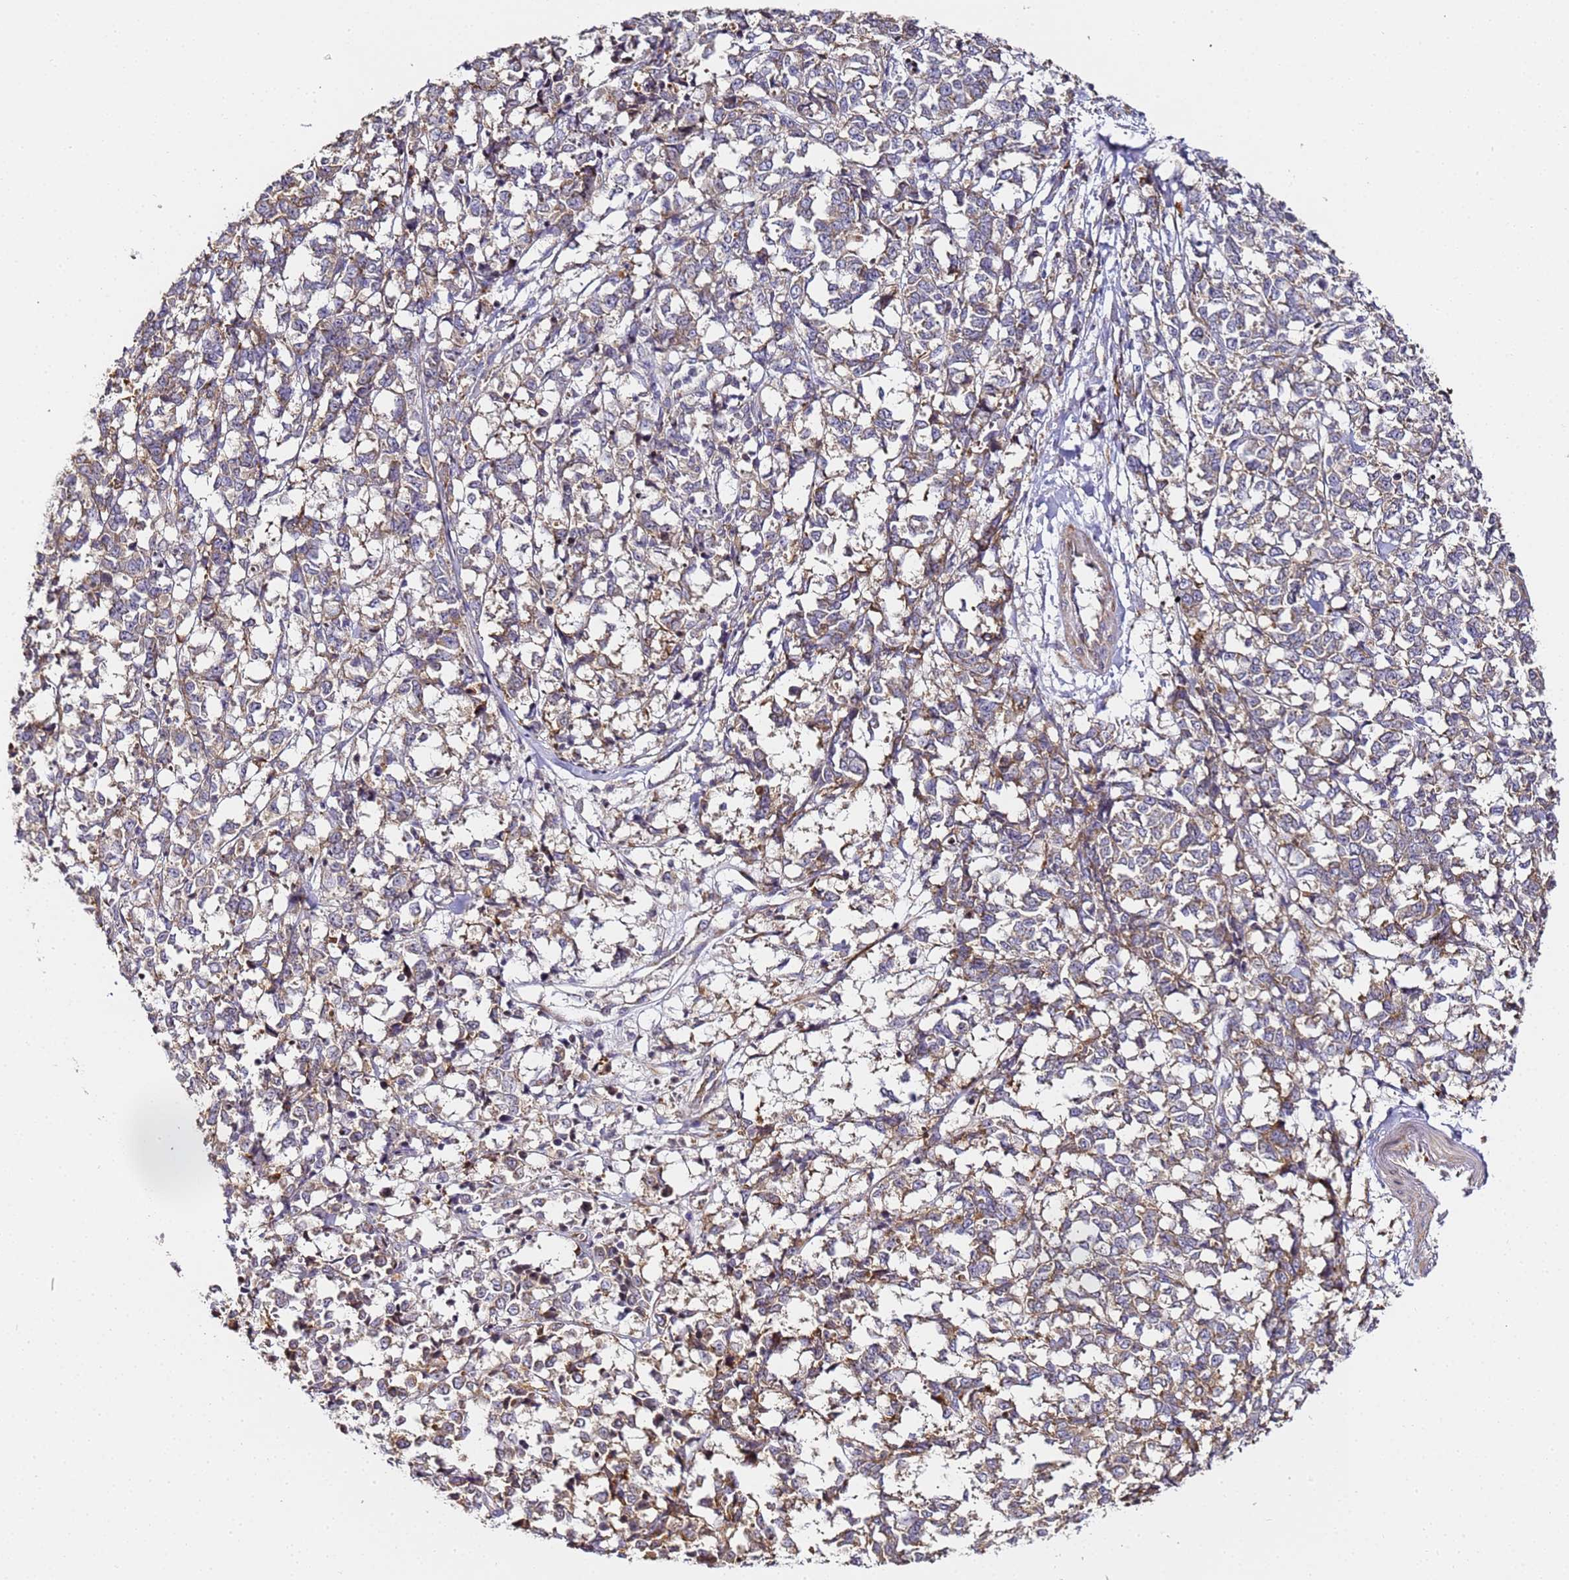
{"staining": {"intensity": "weak", "quantity": "<25%", "location": "cytoplasmic/membranous"}, "tissue": "melanoma", "cell_type": "Tumor cells", "image_type": "cancer", "snomed": [{"axis": "morphology", "description": "Malignant melanoma, NOS"}, {"axis": "topography", "description": "Skin"}], "caption": "IHC of melanoma displays no staining in tumor cells.", "gene": "RPL13A", "patient": {"sex": "female", "age": 72}}